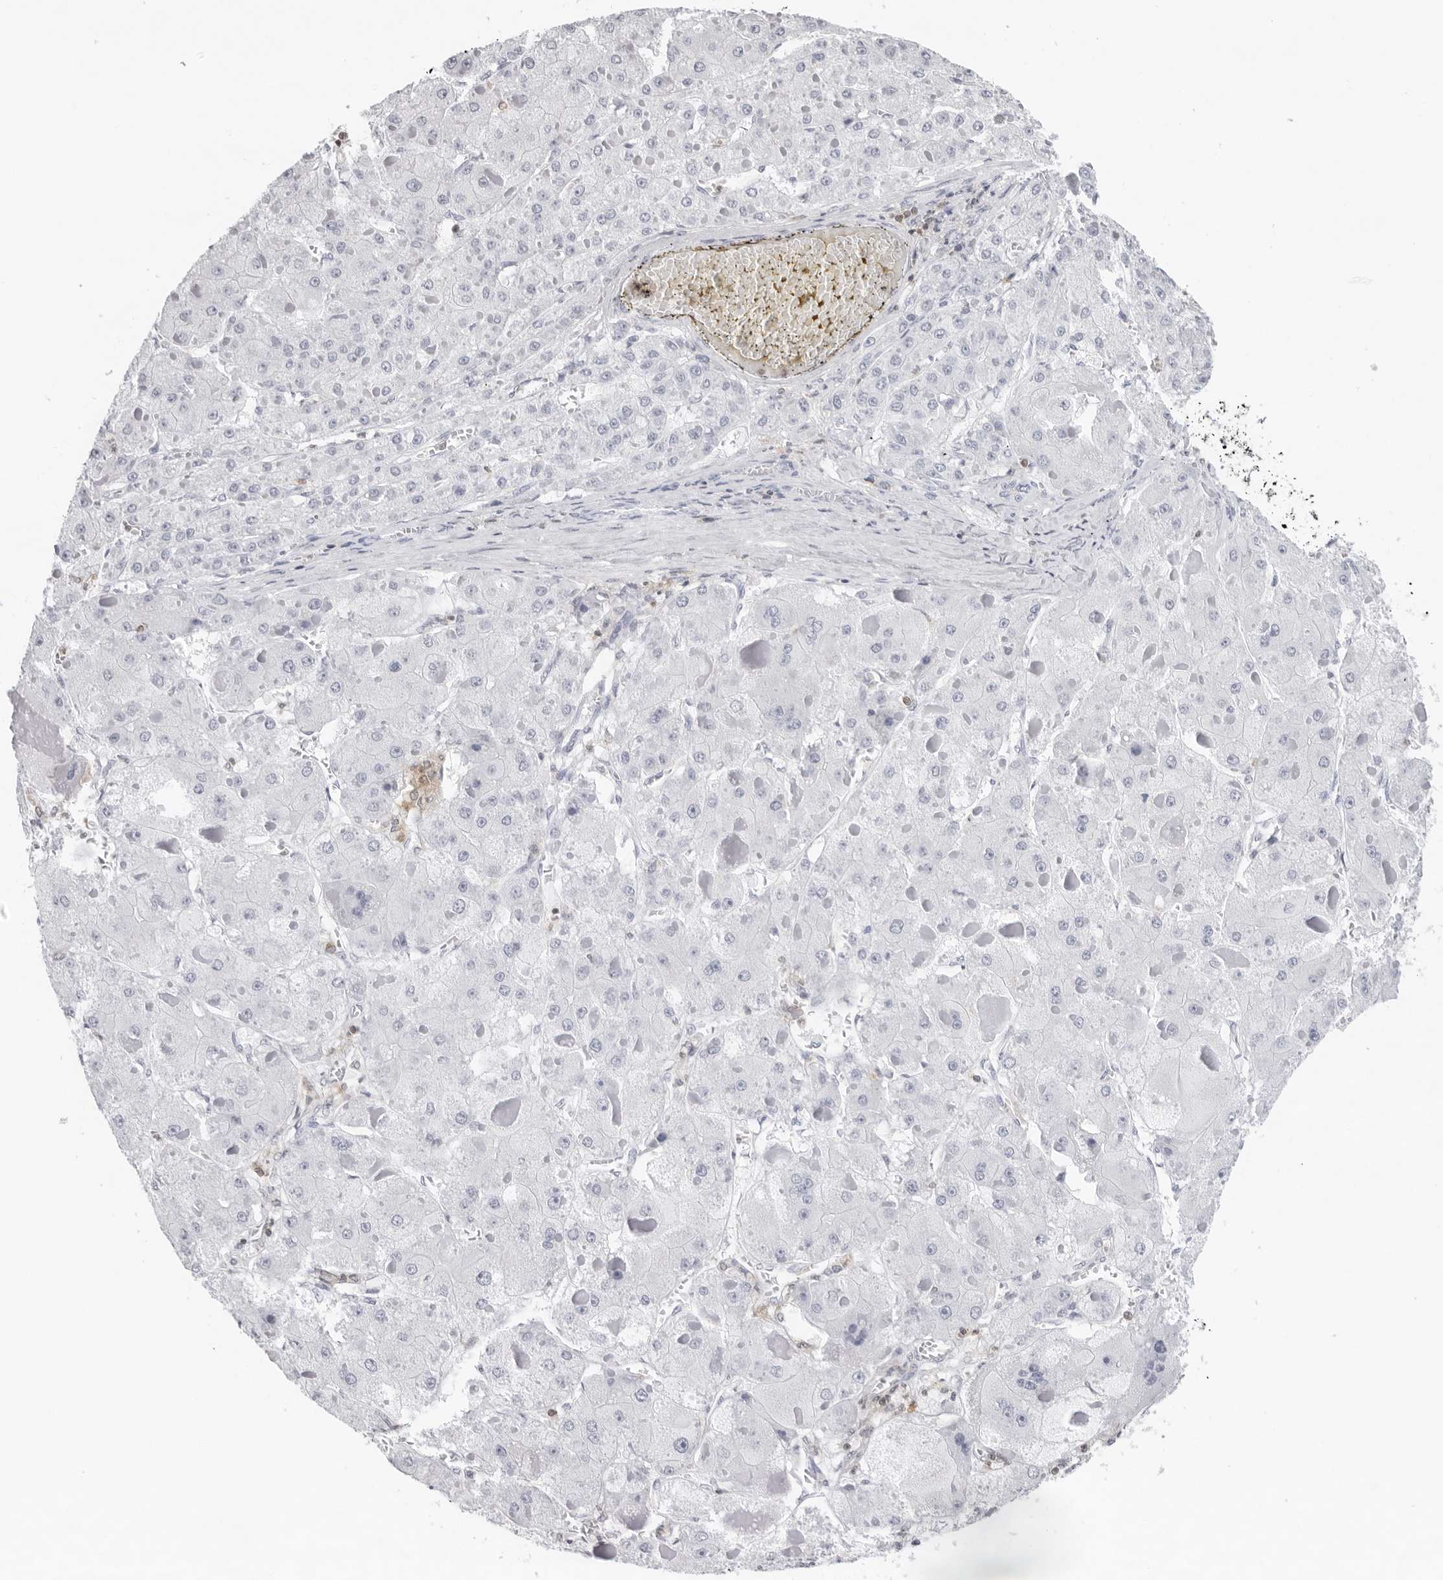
{"staining": {"intensity": "negative", "quantity": "none", "location": "none"}, "tissue": "liver cancer", "cell_type": "Tumor cells", "image_type": "cancer", "snomed": [{"axis": "morphology", "description": "Carcinoma, Hepatocellular, NOS"}, {"axis": "topography", "description": "Liver"}], "caption": "IHC micrograph of neoplastic tissue: human liver hepatocellular carcinoma stained with DAB reveals no significant protein staining in tumor cells.", "gene": "FMNL1", "patient": {"sex": "female", "age": 73}}